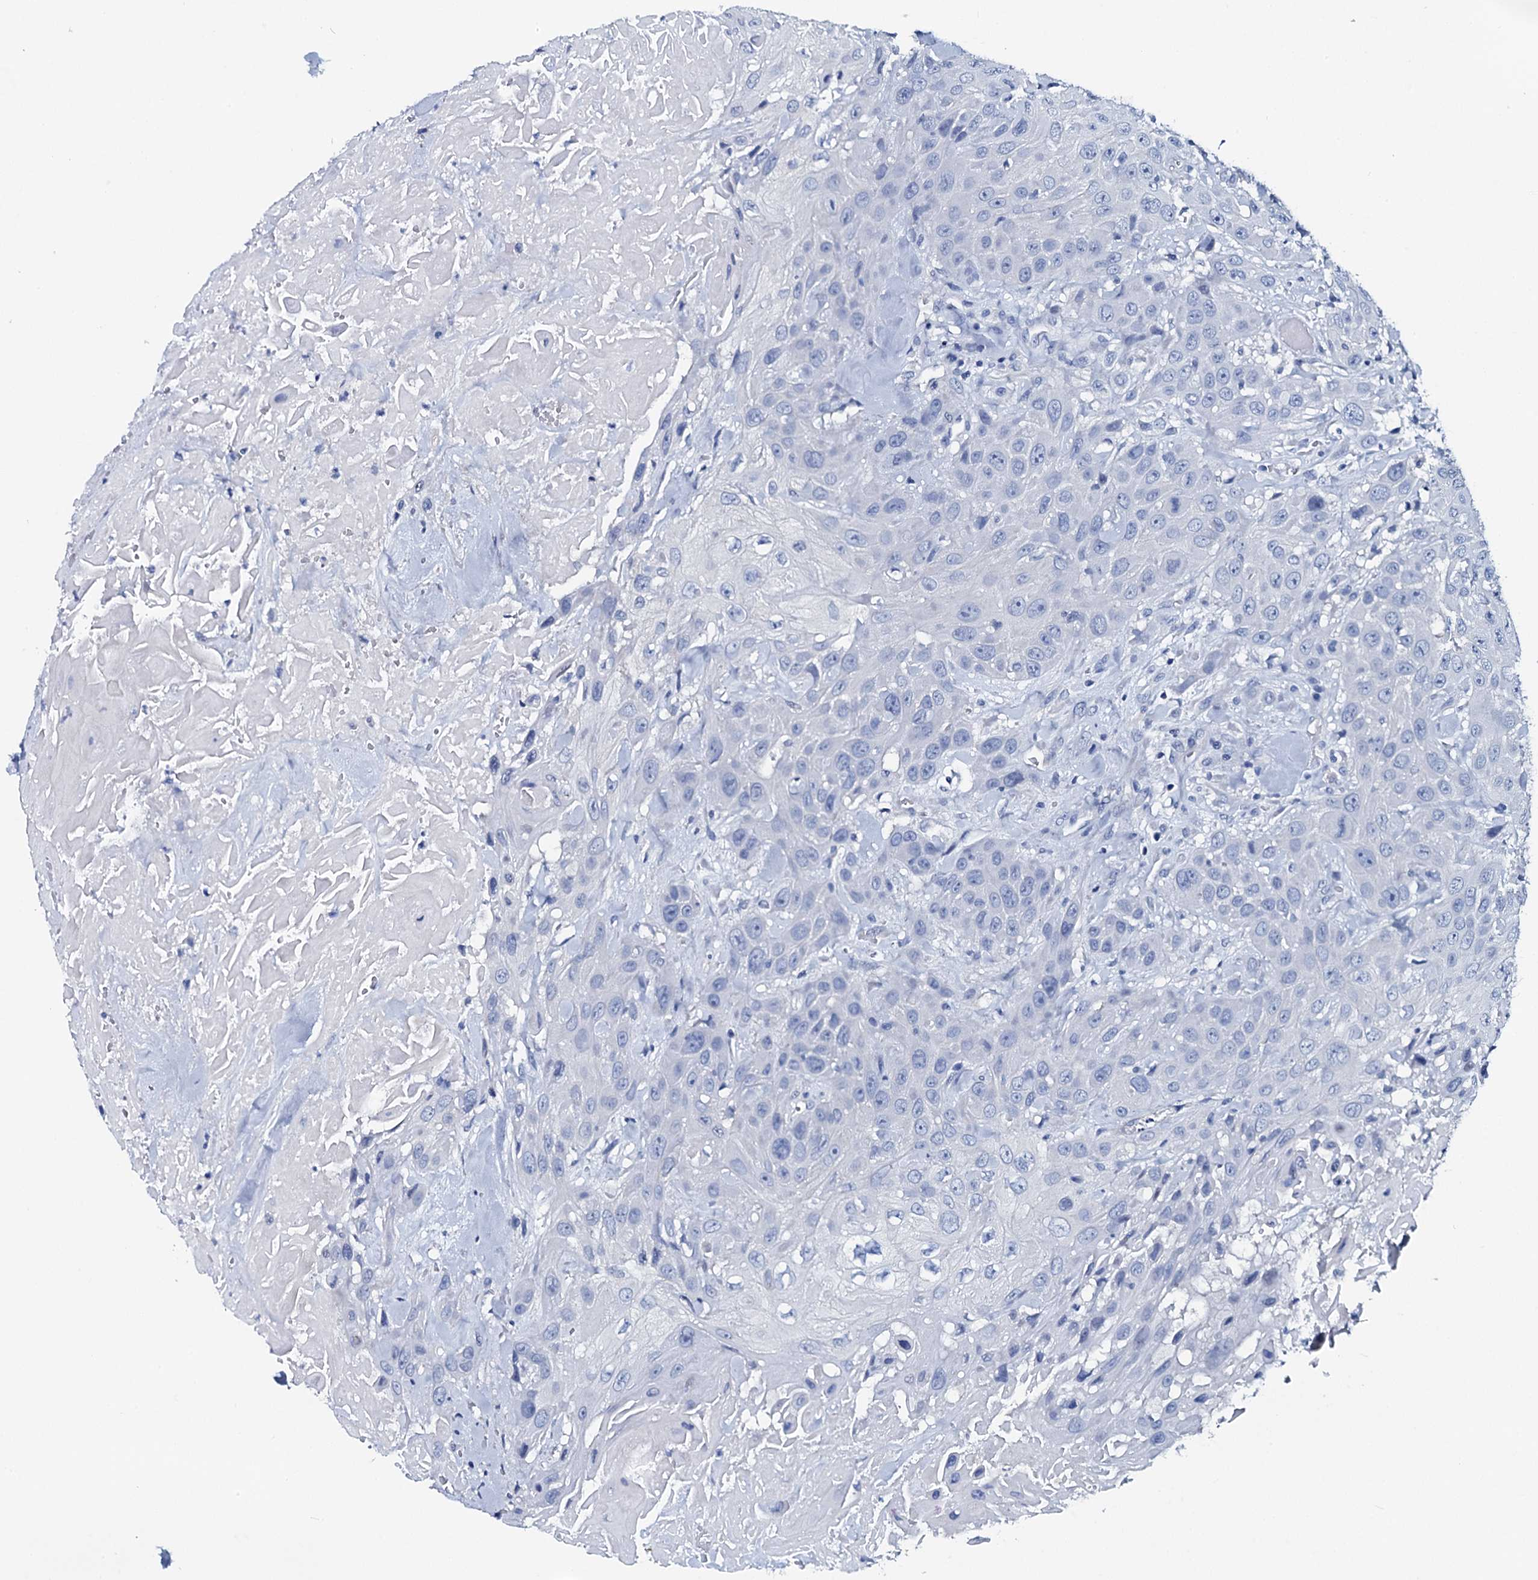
{"staining": {"intensity": "negative", "quantity": "none", "location": "none"}, "tissue": "head and neck cancer", "cell_type": "Tumor cells", "image_type": "cancer", "snomed": [{"axis": "morphology", "description": "Squamous cell carcinoma, NOS"}, {"axis": "topography", "description": "Head-Neck"}], "caption": "The micrograph demonstrates no significant staining in tumor cells of squamous cell carcinoma (head and neck). (DAB (3,3'-diaminobenzidine) IHC, high magnification).", "gene": "GYS2", "patient": {"sex": "male", "age": 81}}